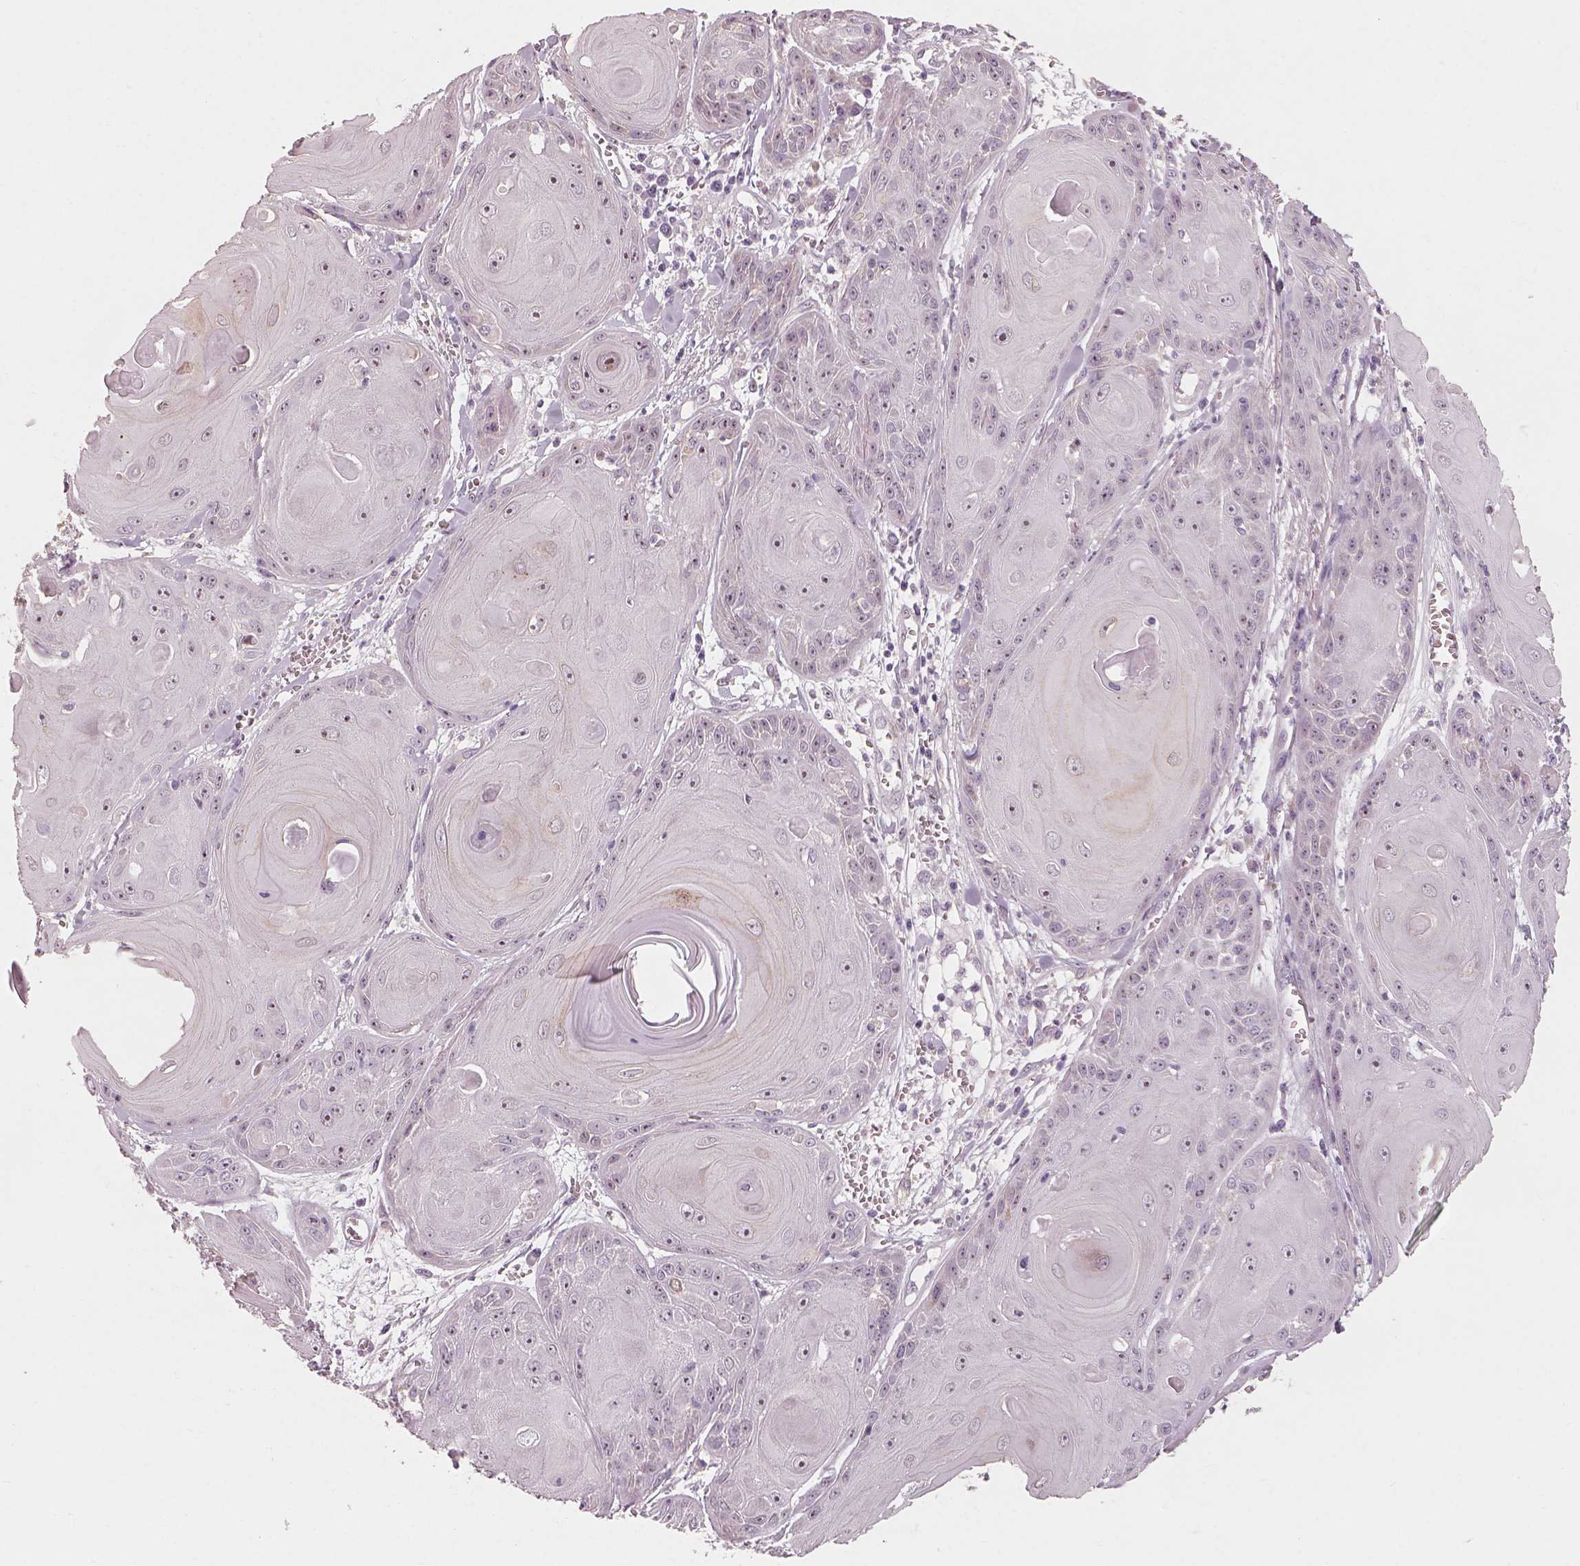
{"staining": {"intensity": "negative", "quantity": "none", "location": "none"}, "tissue": "skin cancer", "cell_type": "Tumor cells", "image_type": "cancer", "snomed": [{"axis": "morphology", "description": "Squamous cell carcinoma, NOS"}, {"axis": "topography", "description": "Skin"}, {"axis": "topography", "description": "Vulva"}], "caption": "Tumor cells show no significant protein staining in skin cancer (squamous cell carcinoma).", "gene": "CDS1", "patient": {"sex": "female", "age": 85}}